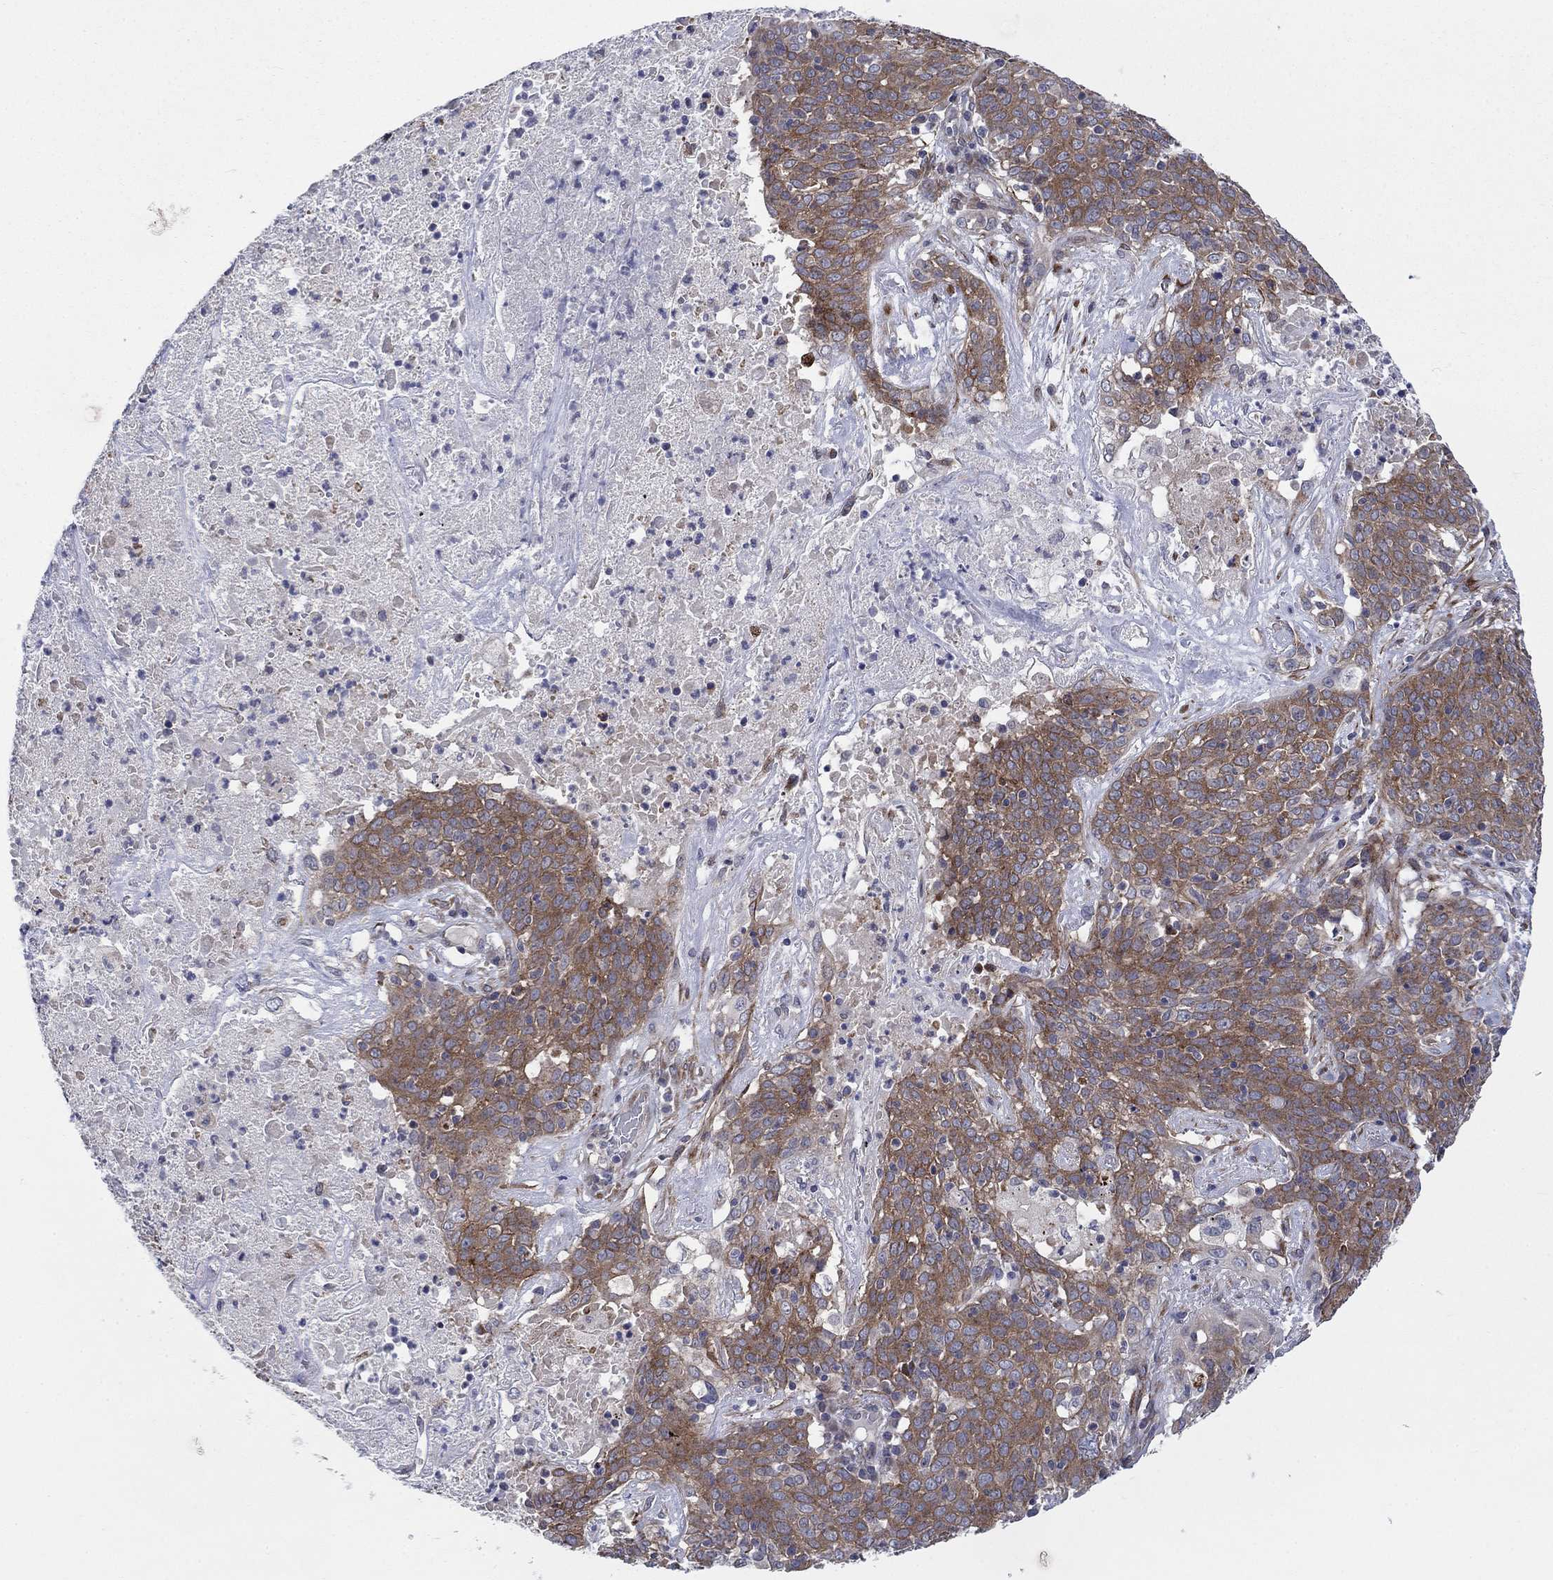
{"staining": {"intensity": "moderate", "quantity": ">75%", "location": "cytoplasmic/membranous"}, "tissue": "lung cancer", "cell_type": "Tumor cells", "image_type": "cancer", "snomed": [{"axis": "morphology", "description": "Squamous cell carcinoma, NOS"}, {"axis": "topography", "description": "Lung"}], "caption": "A brown stain labels moderate cytoplasmic/membranous positivity of a protein in human lung cancer tumor cells. (Stains: DAB (3,3'-diaminobenzidine) in brown, nuclei in blue, Microscopy: brightfield microscopy at high magnification).", "gene": "SLC35F2", "patient": {"sex": "male", "age": 82}}